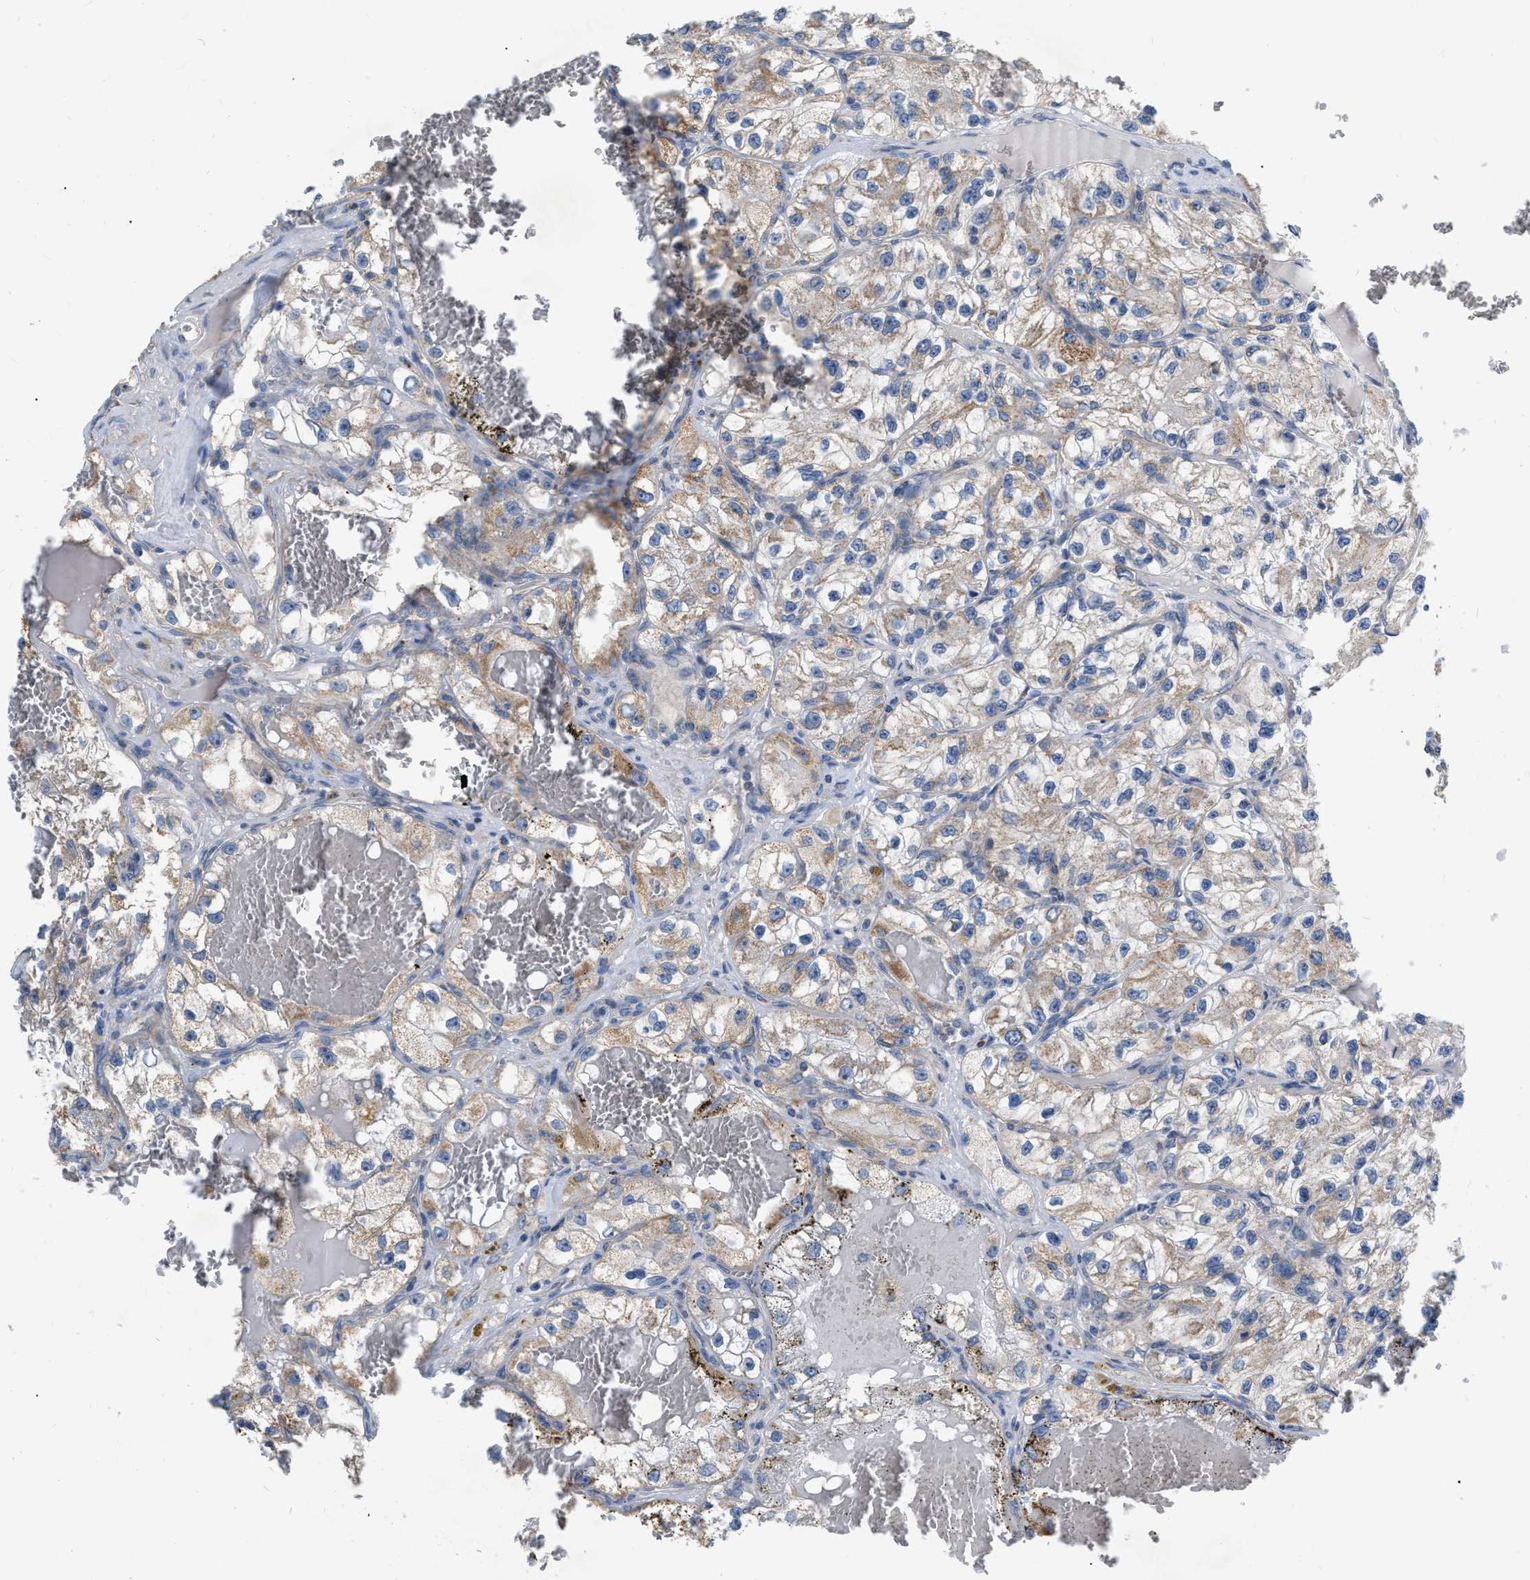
{"staining": {"intensity": "weak", "quantity": ">75%", "location": "cytoplasmic/membranous"}, "tissue": "renal cancer", "cell_type": "Tumor cells", "image_type": "cancer", "snomed": [{"axis": "morphology", "description": "Adenocarcinoma, NOS"}, {"axis": "topography", "description": "Kidney"}], "caption": "Renal adenocarcinoma stained for a protein exhibits weak cytoplasmic/membranous positivity in tumor cells.", "gene": "DDX56", "patient": {"sex": "female", "age": 57}}